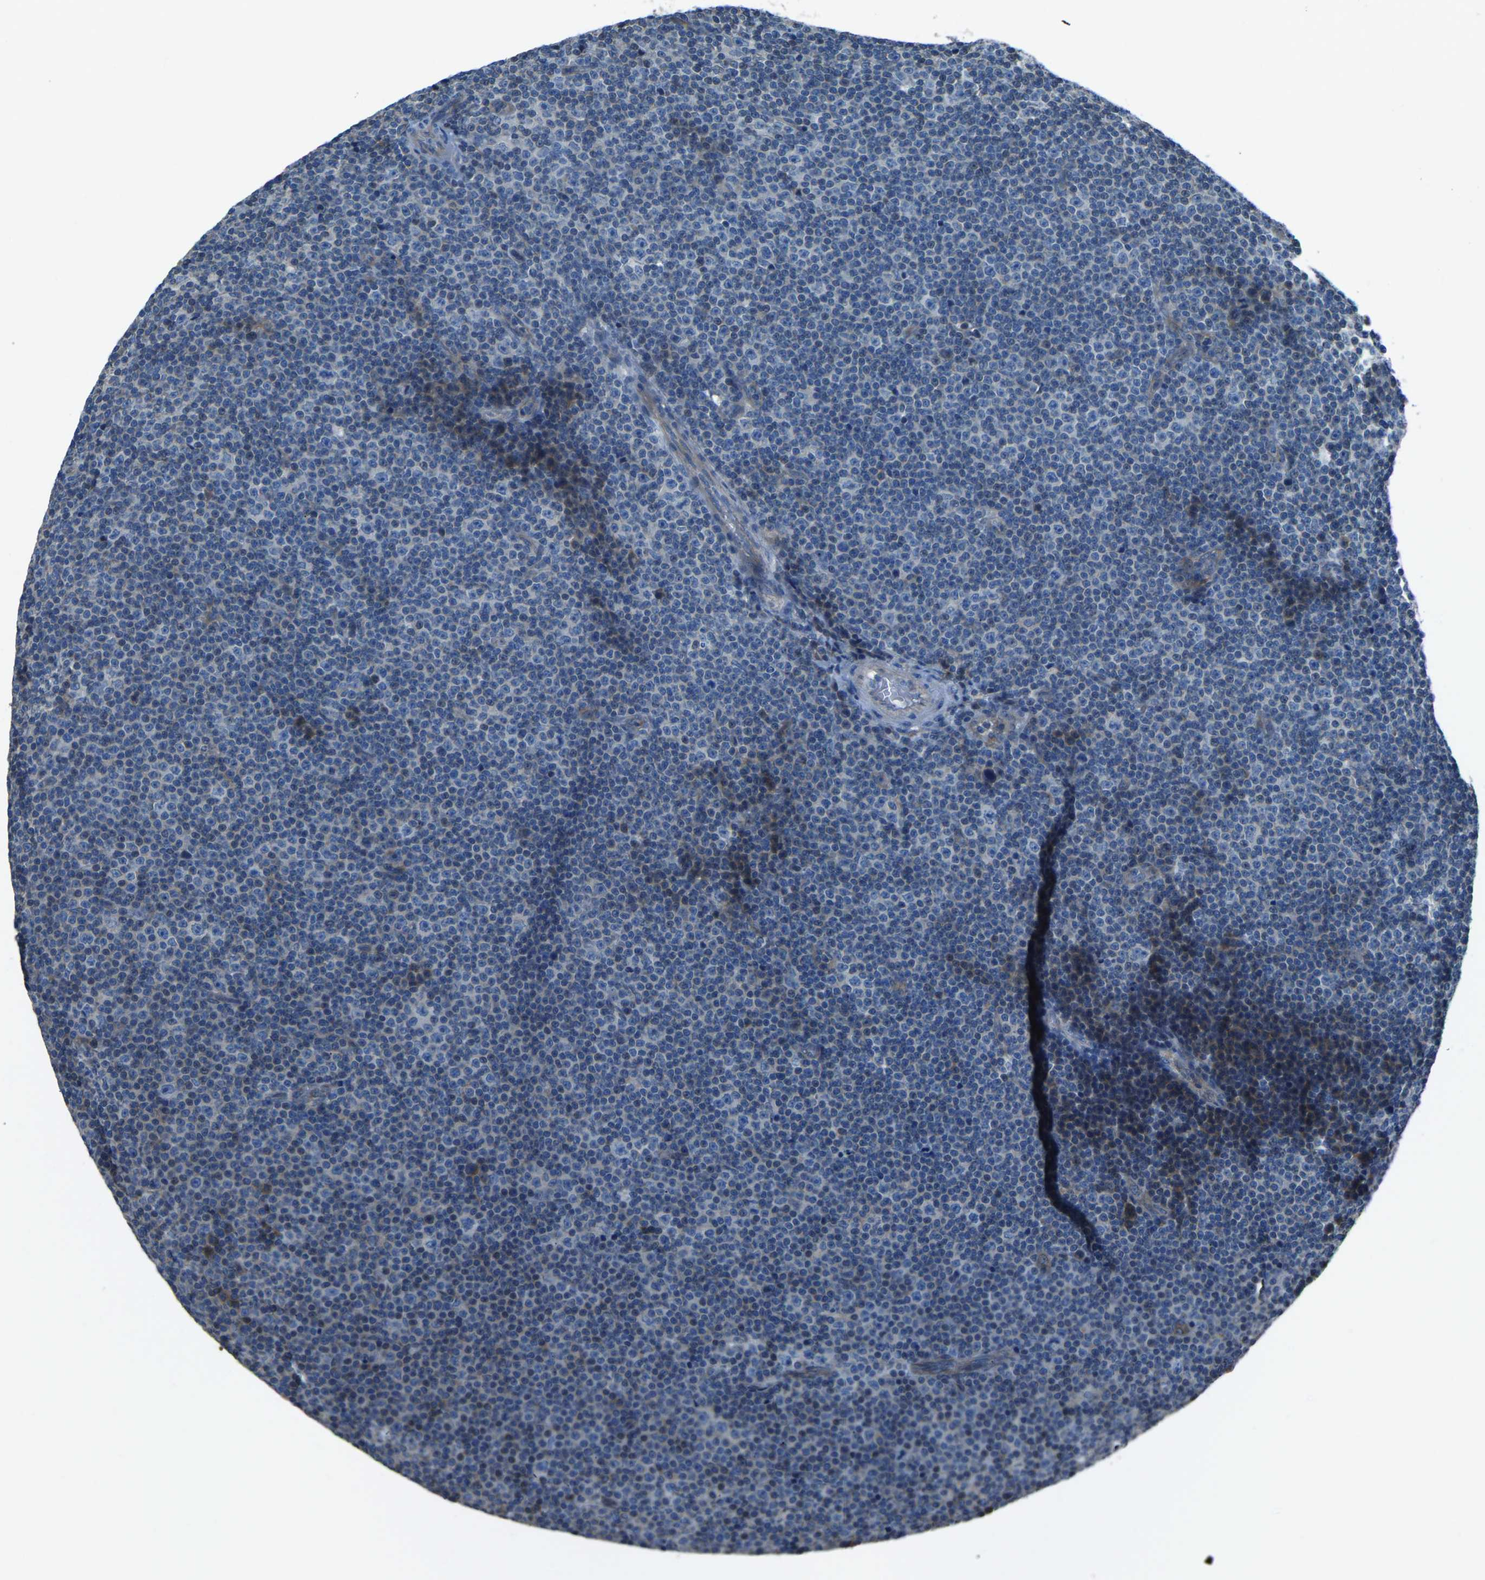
{"staining": {"intensity": "negative", "quantity": "none", "location": "none"}, "tissue": "lymphoma", "cell_type": "Tumor cells", "image_type": "cancer", "snomed": [{"axis": "morphology", "description": "Malignant lymphoma, non-Hodgkin's type, Low grade"}, {"axis": "topography", "description": "Lymph node"}], "caption": "Tumor cells show no significant staining in malignant lymphoma, non-Hodgkin's type (low-grade).", "gene": "COL3A1", "patient": {"sex": "female", "age": 67}}